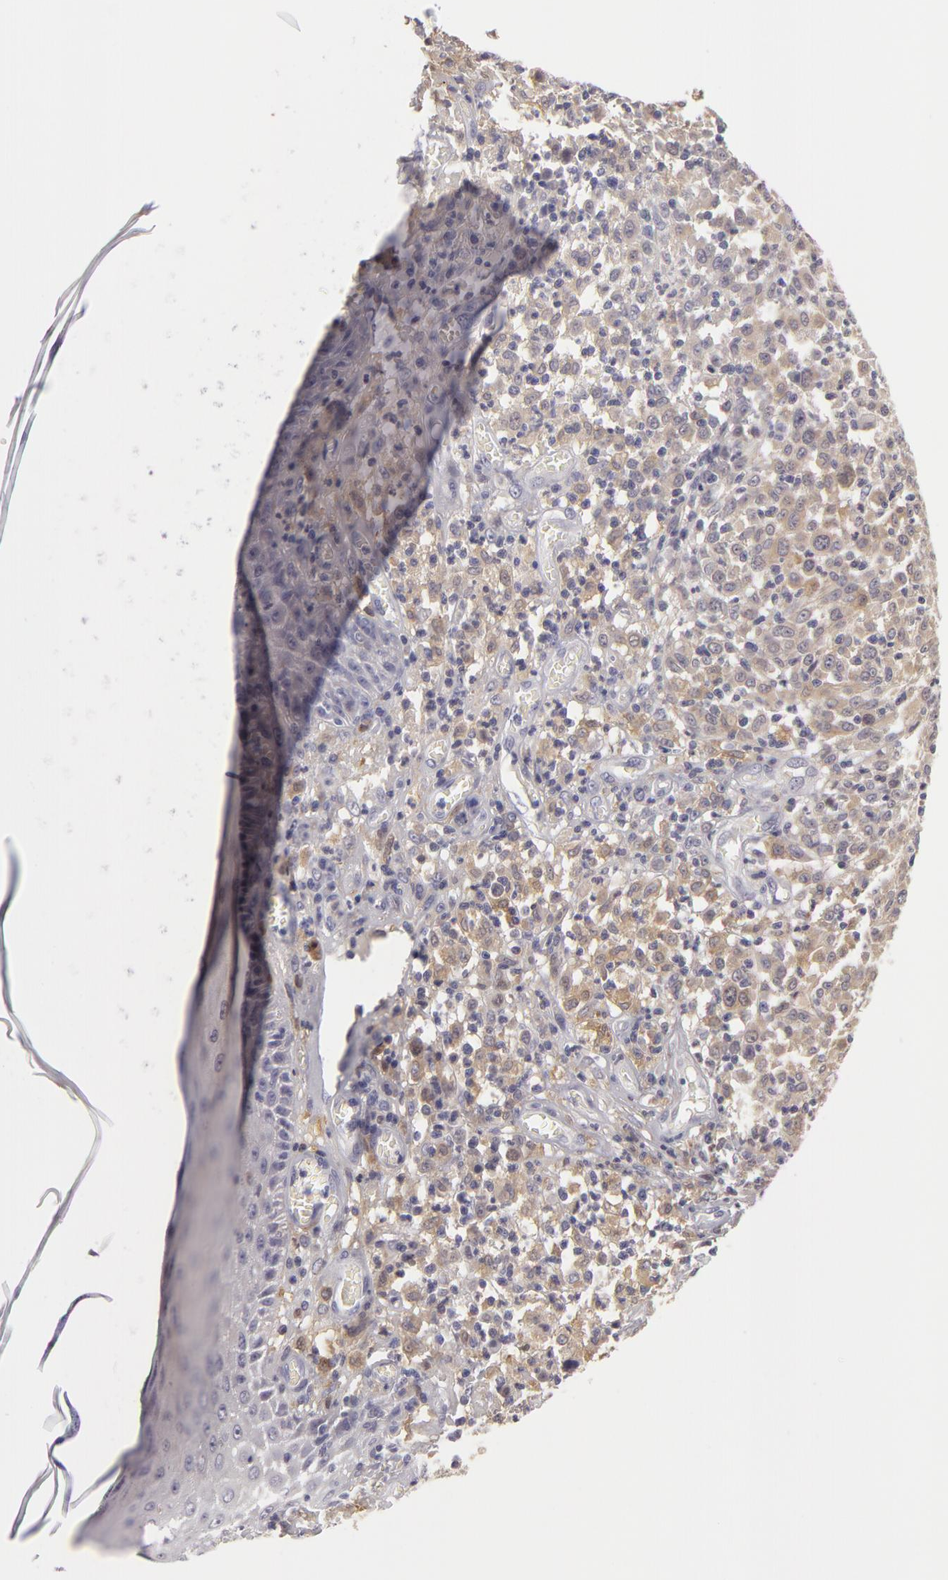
{"staining": {"intensity": "negative", "quantity": "none", "location": "none"}, "tissue": "melanoma", "cell_type": "Tumor cells", "image_type": "cancer", "snomed": [{"axis": "morphology", "description": "Malignant melanoma, NOS"}, {"axis": "topography", "description": "Skin"}], "caption": "The immunohistochemistry (IHC) micrograph has no significant staining in tumor cells of malignant melanoma tissue.", "gene": "GNPDA1", "patient": {"sex": "female", "age": 49}}